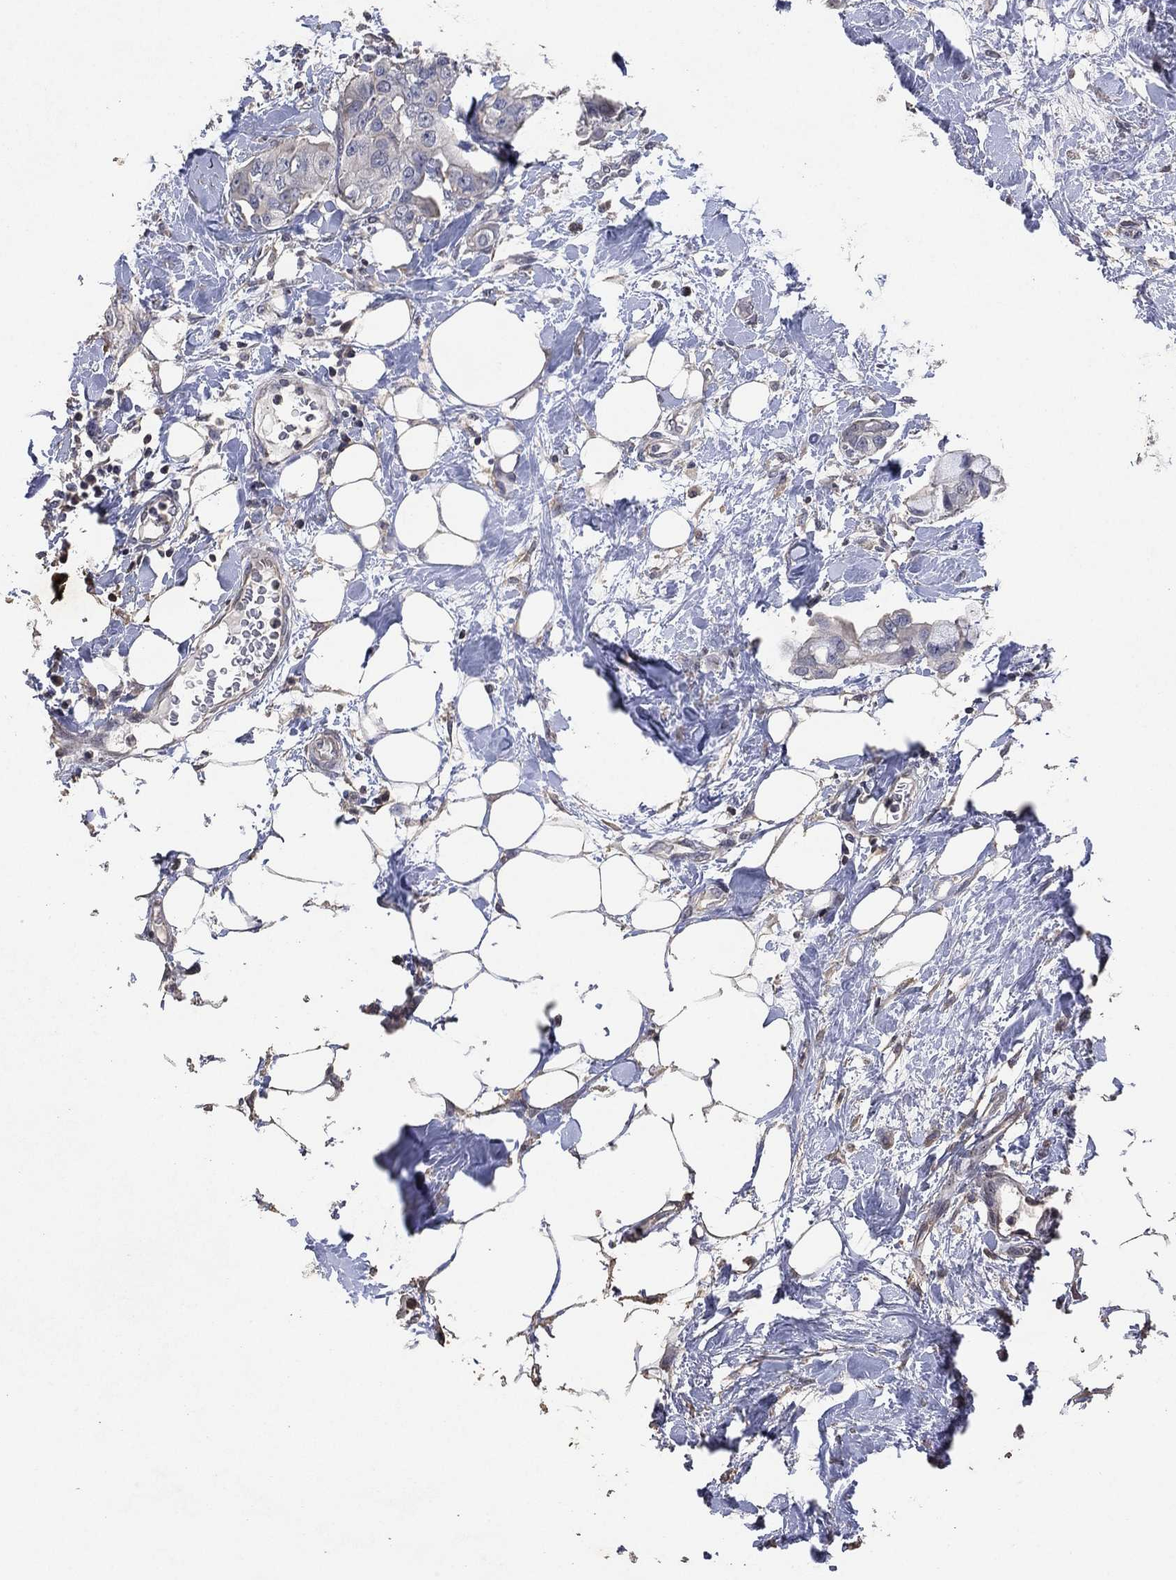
{"staining": {"intensity": "negative", "quantity": "none", "location": "none"}, "tissue": "breast cancer", "cell_type": "Tumor cells", "image_type": "cancer", "snomed": [{"axis": "morphology", "description": "Normal tissue, NOS"}, {"axis": "morphology", "description": "Duct carcinoma"}, {"axis": "topography", "description": "Breast"}], "caption": "The histopathology image reveals no staining of tumor cells in invasive ductal carcinoma (breast).", "gene": "ADPRHL1", "patient": {"sex": "female", "age": 40}}